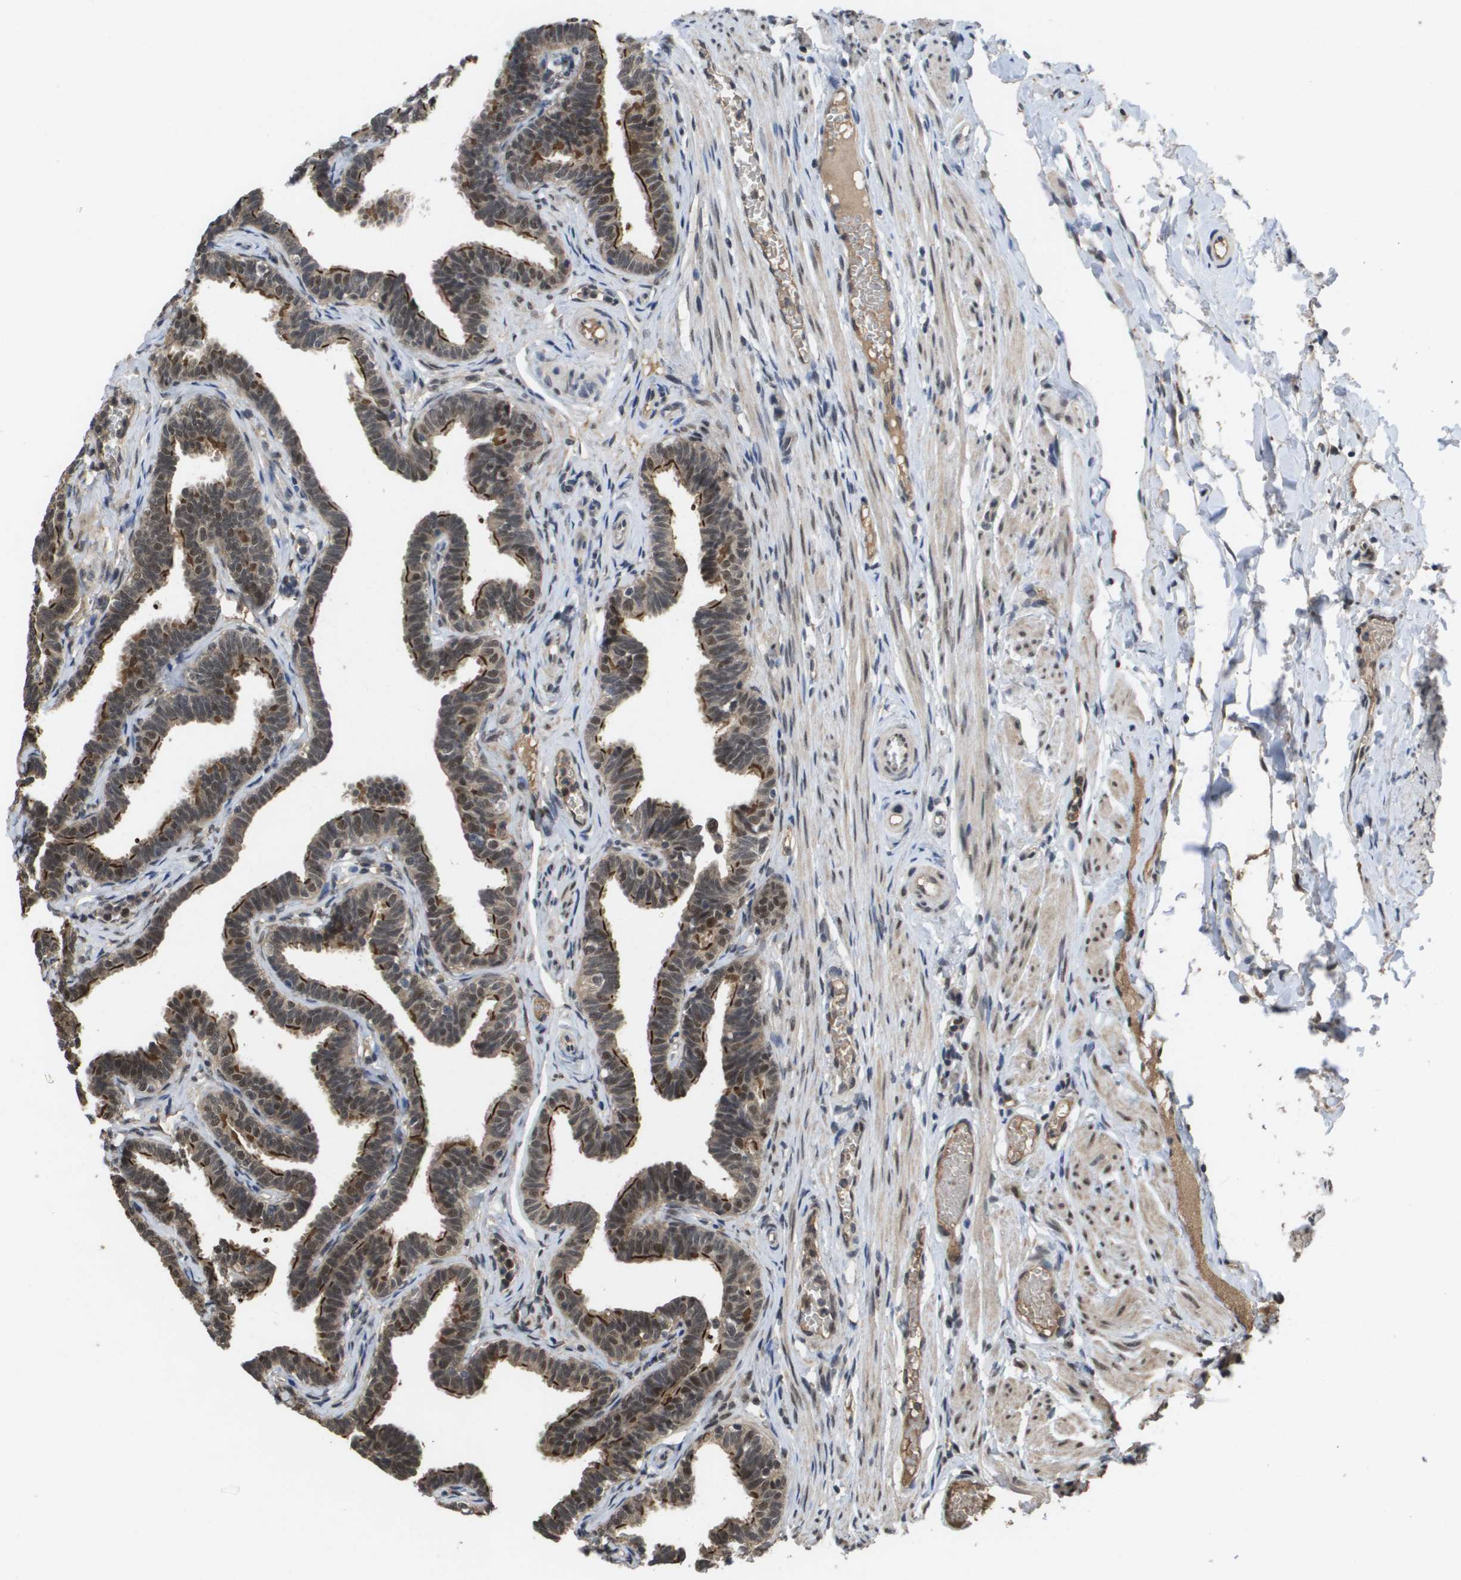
{"staining": {"intensity": "moderate", "quantity": "25%-75%", "location": "cytoplasmic/membranous,nuclear"}, "tissue": "fallopian tube", "cell_type": "Glandular cells", "image_type": "normal", "snomed": [{"axis": "morphology", "description": "Normal tissue, NOS"}, {"axis": "topography", "description": "Fallopian tube"}, {"axis": "topography", "description": "Ovary"}], "caption": "IHC (DAB) staining of benign human fallopian tube displays moderate cytoplasmic/membranous,nuclear protein positivity in about 25%-75% of glandular cells. (brown staining indicates protein expression, while blue staining denotes nuclei).", "gene": "AMBRA1", "patient": {"sex": "female", "age": 23}}